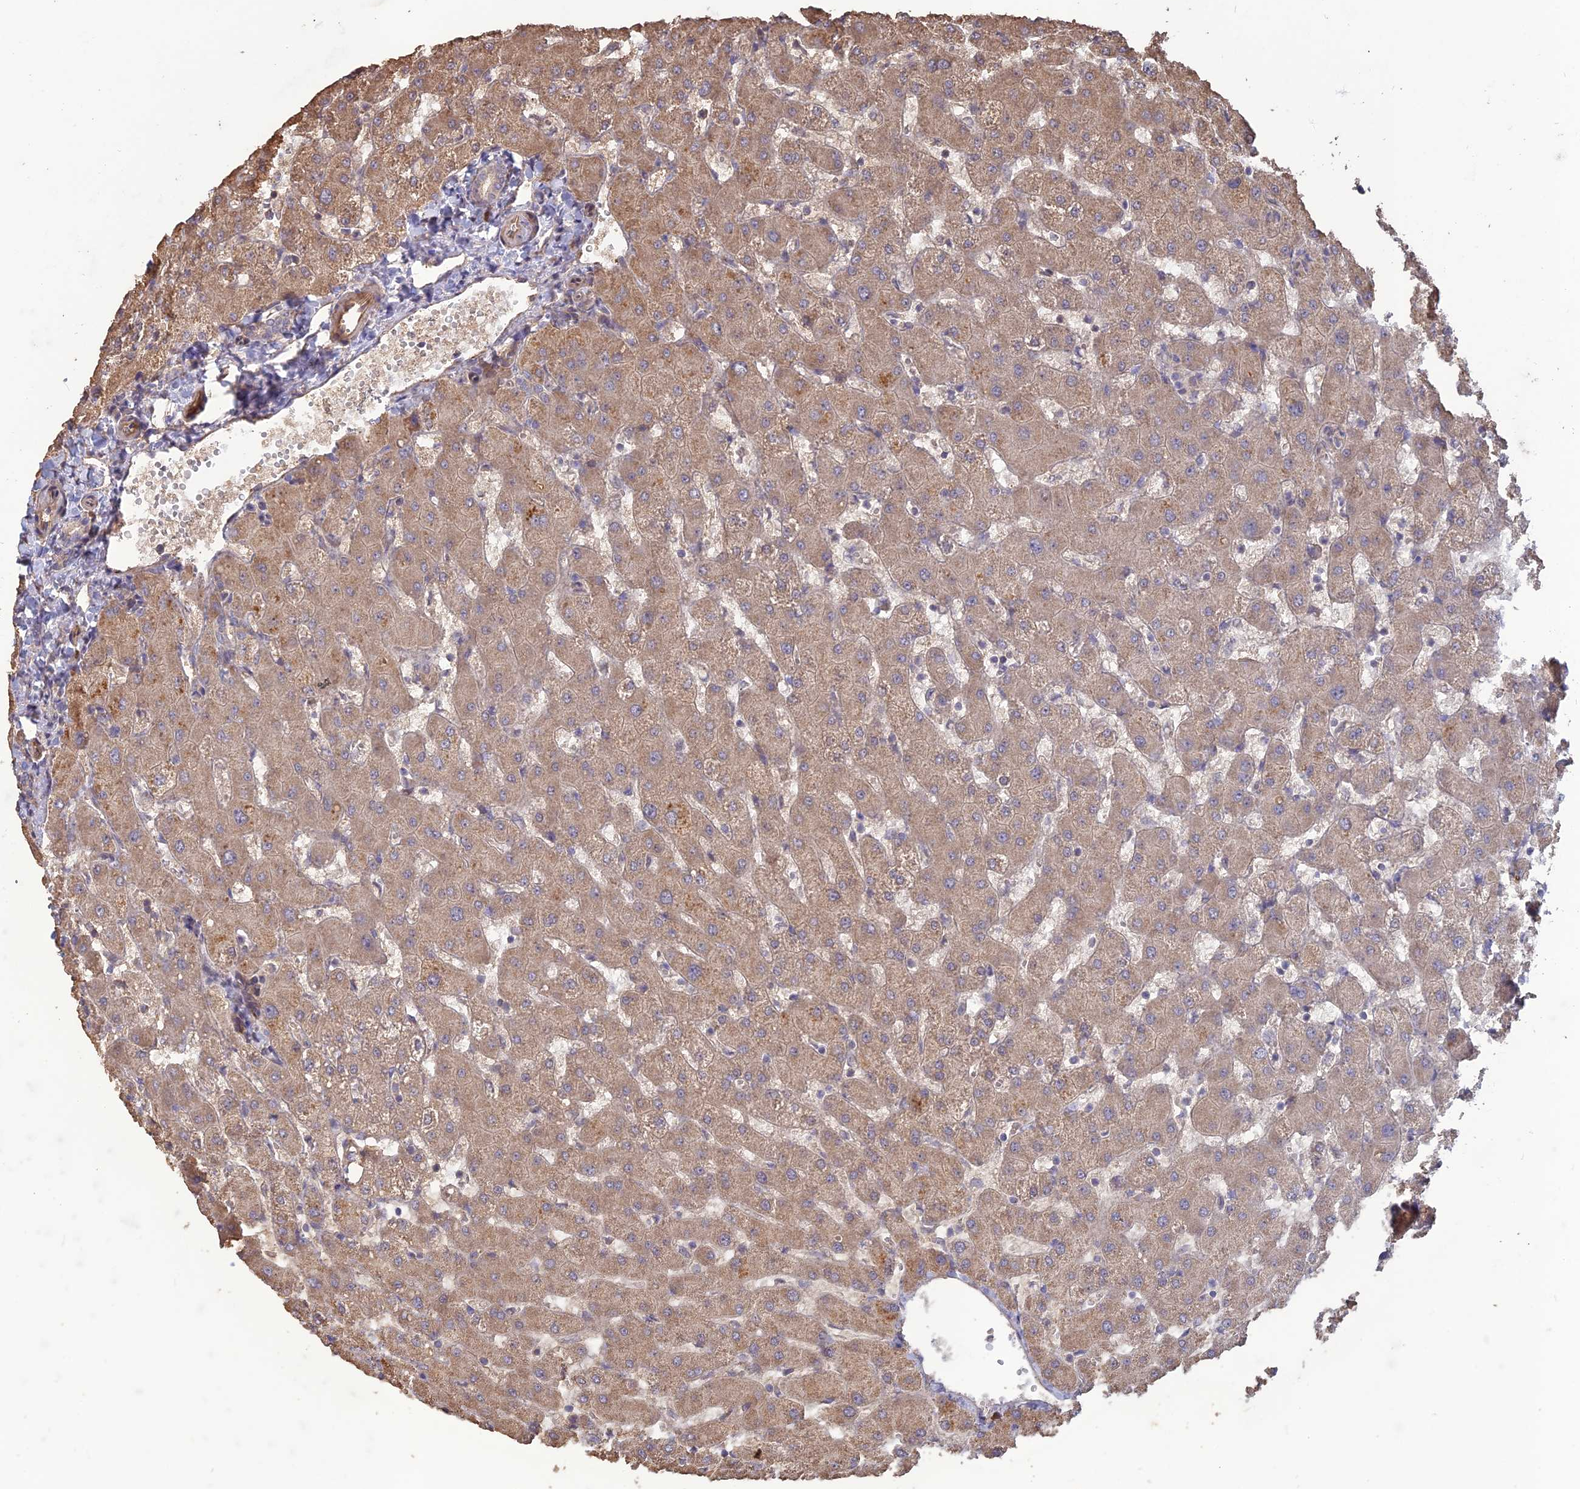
{"staining": {"intensity": "negative", "quantity": "none", "location": "none"}, "tissue": "liver", "cell_type": "Cholangiocytes", "image_type": "normal", "snomed": [{"axis": "morphology", "description": "Normal tissue, NOS"}, {"axis": "topography", "description": "Liver"}], "caption": "The micrograph displays no staining of cholangiocytes in benign liver.", "gene": "LAYN", "patient": {"sex": "female", "age": 63}}